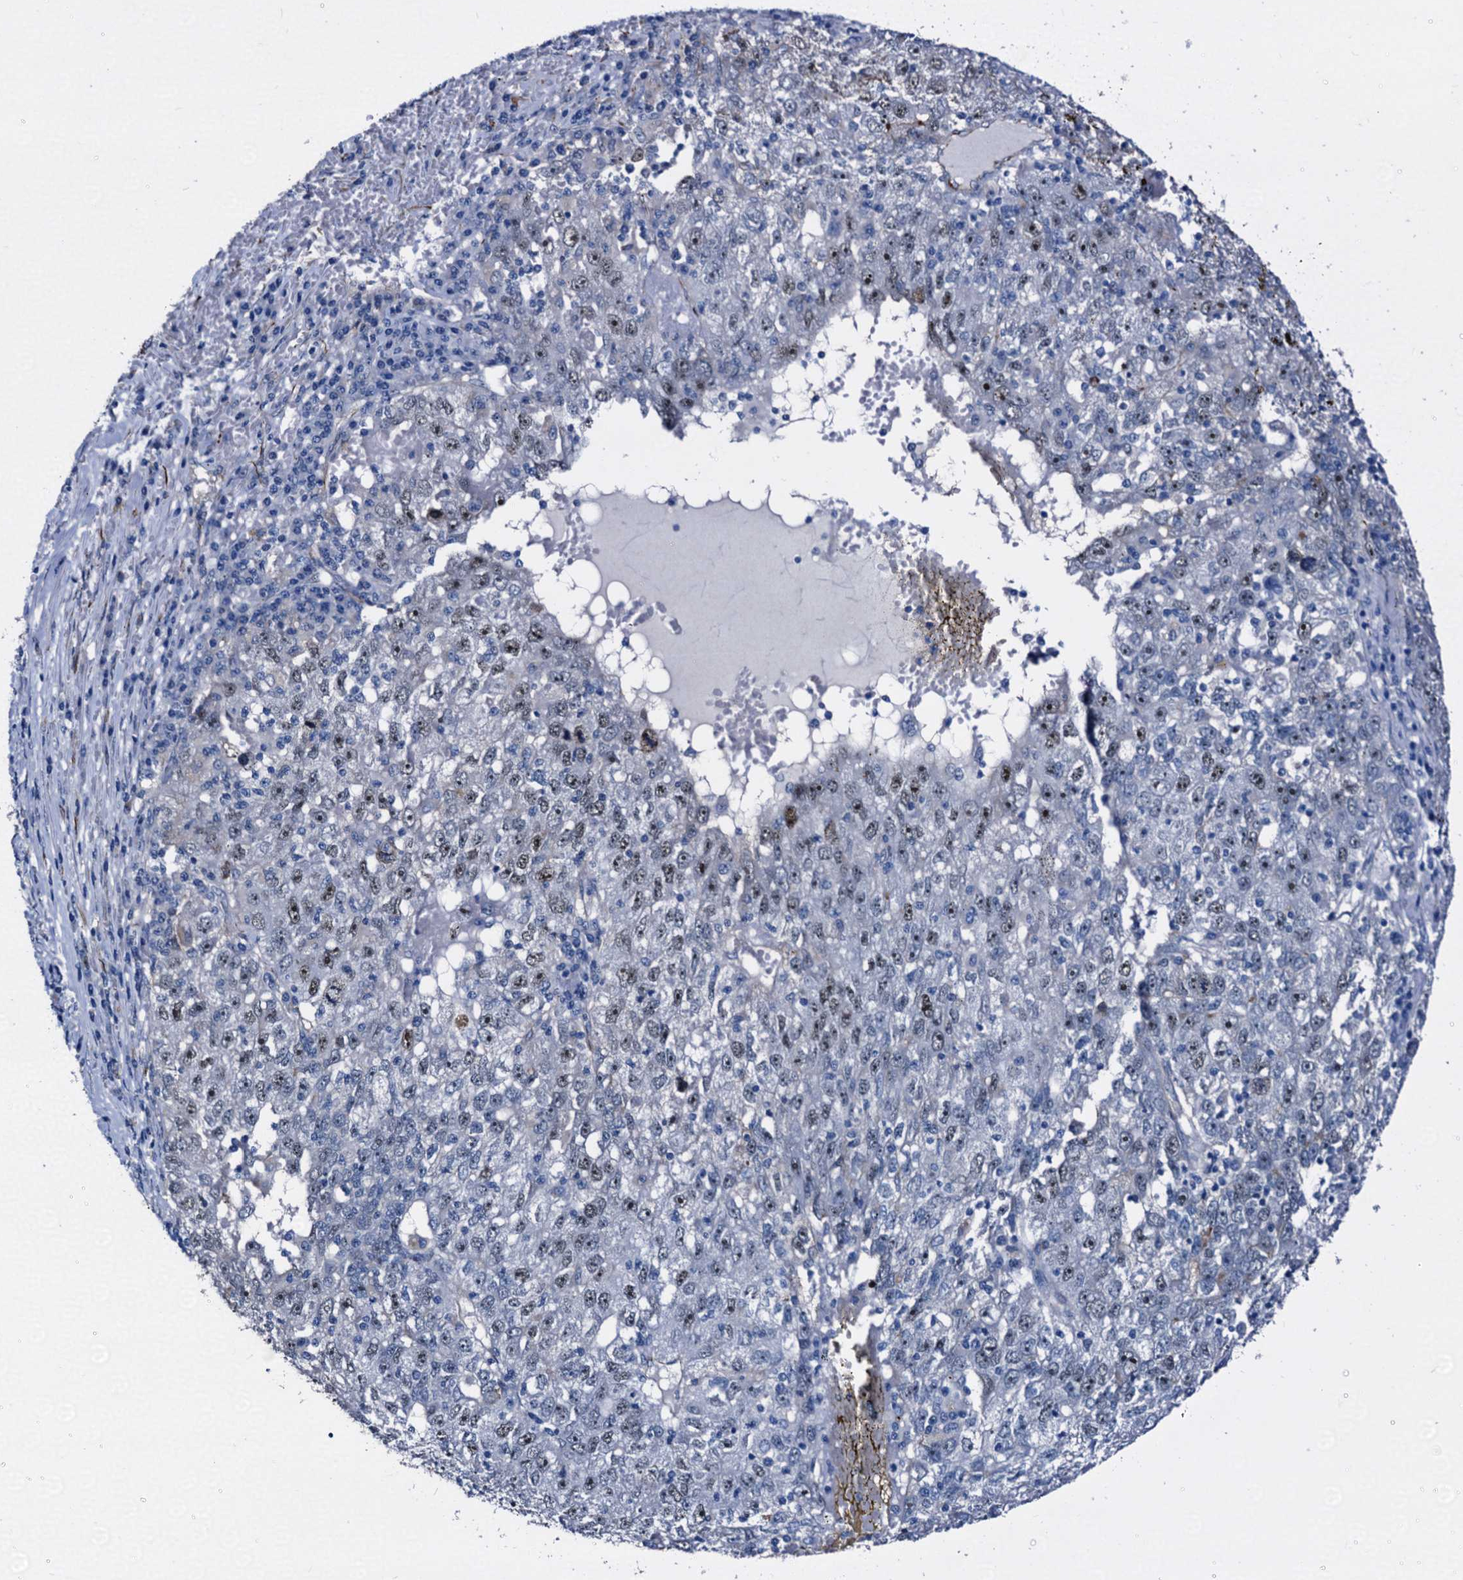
{"staining": {"intensity": "moderate", "quantity": ">75%", "location": "nuclear"}, "tissue": "liver cancer", "cell_type": "Tumor cells", "image_type": "cancer", "snomed": [{"axis": "morphology", "description": "Carcinoma, Hepatocellular, NOS"}, {"axis": "topography", "description": "Liver"}], "caption": "Protein expression analysis of human liver cancer (hepatocellular carcinoma) reveals moderate nuclear staining in about >75% of tumor cells.", "gene": "EMG1", "patient": {"sex": "male", "age": 49}}